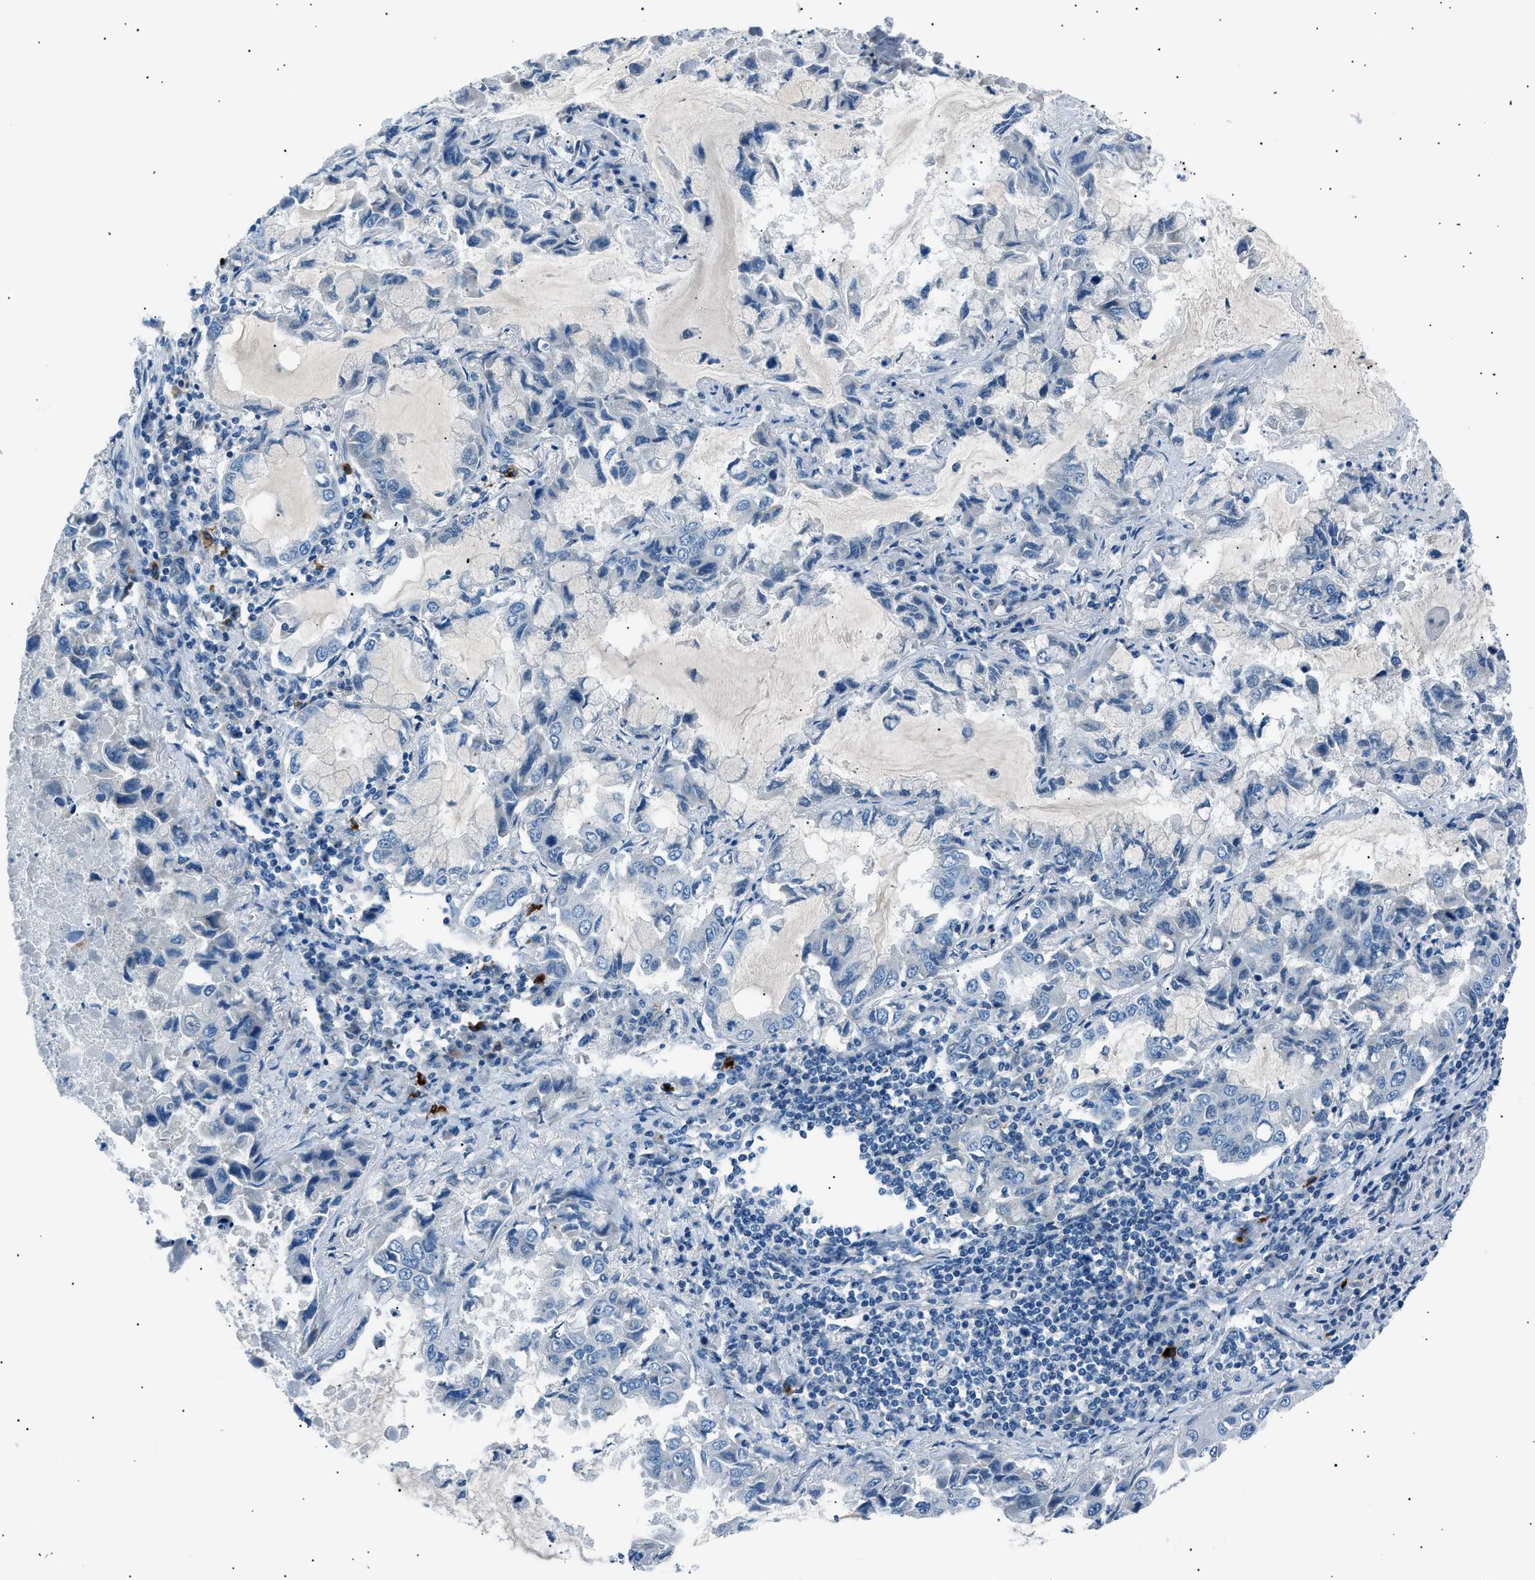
{"staining": {"intensity": "negative", "quantity": "none", "location": "none"}, "tissue": "lung cancer", "cell_type": "Tumor cells", "image_type": "cancer", "snomed": [{"axis": "morphology", "description": "Adenocarcinoma, NOS"}, {"axis": "topography", "description": "Lung"}], "caption": "IHC photomicrograph of neoplastic tissue: adenocarcinoma (lung) stained with DAB demonstrates no significant protein staining in tumor cells.", "gene": "LRRC37B", "patient": {"sex": "male", "age": 64}}